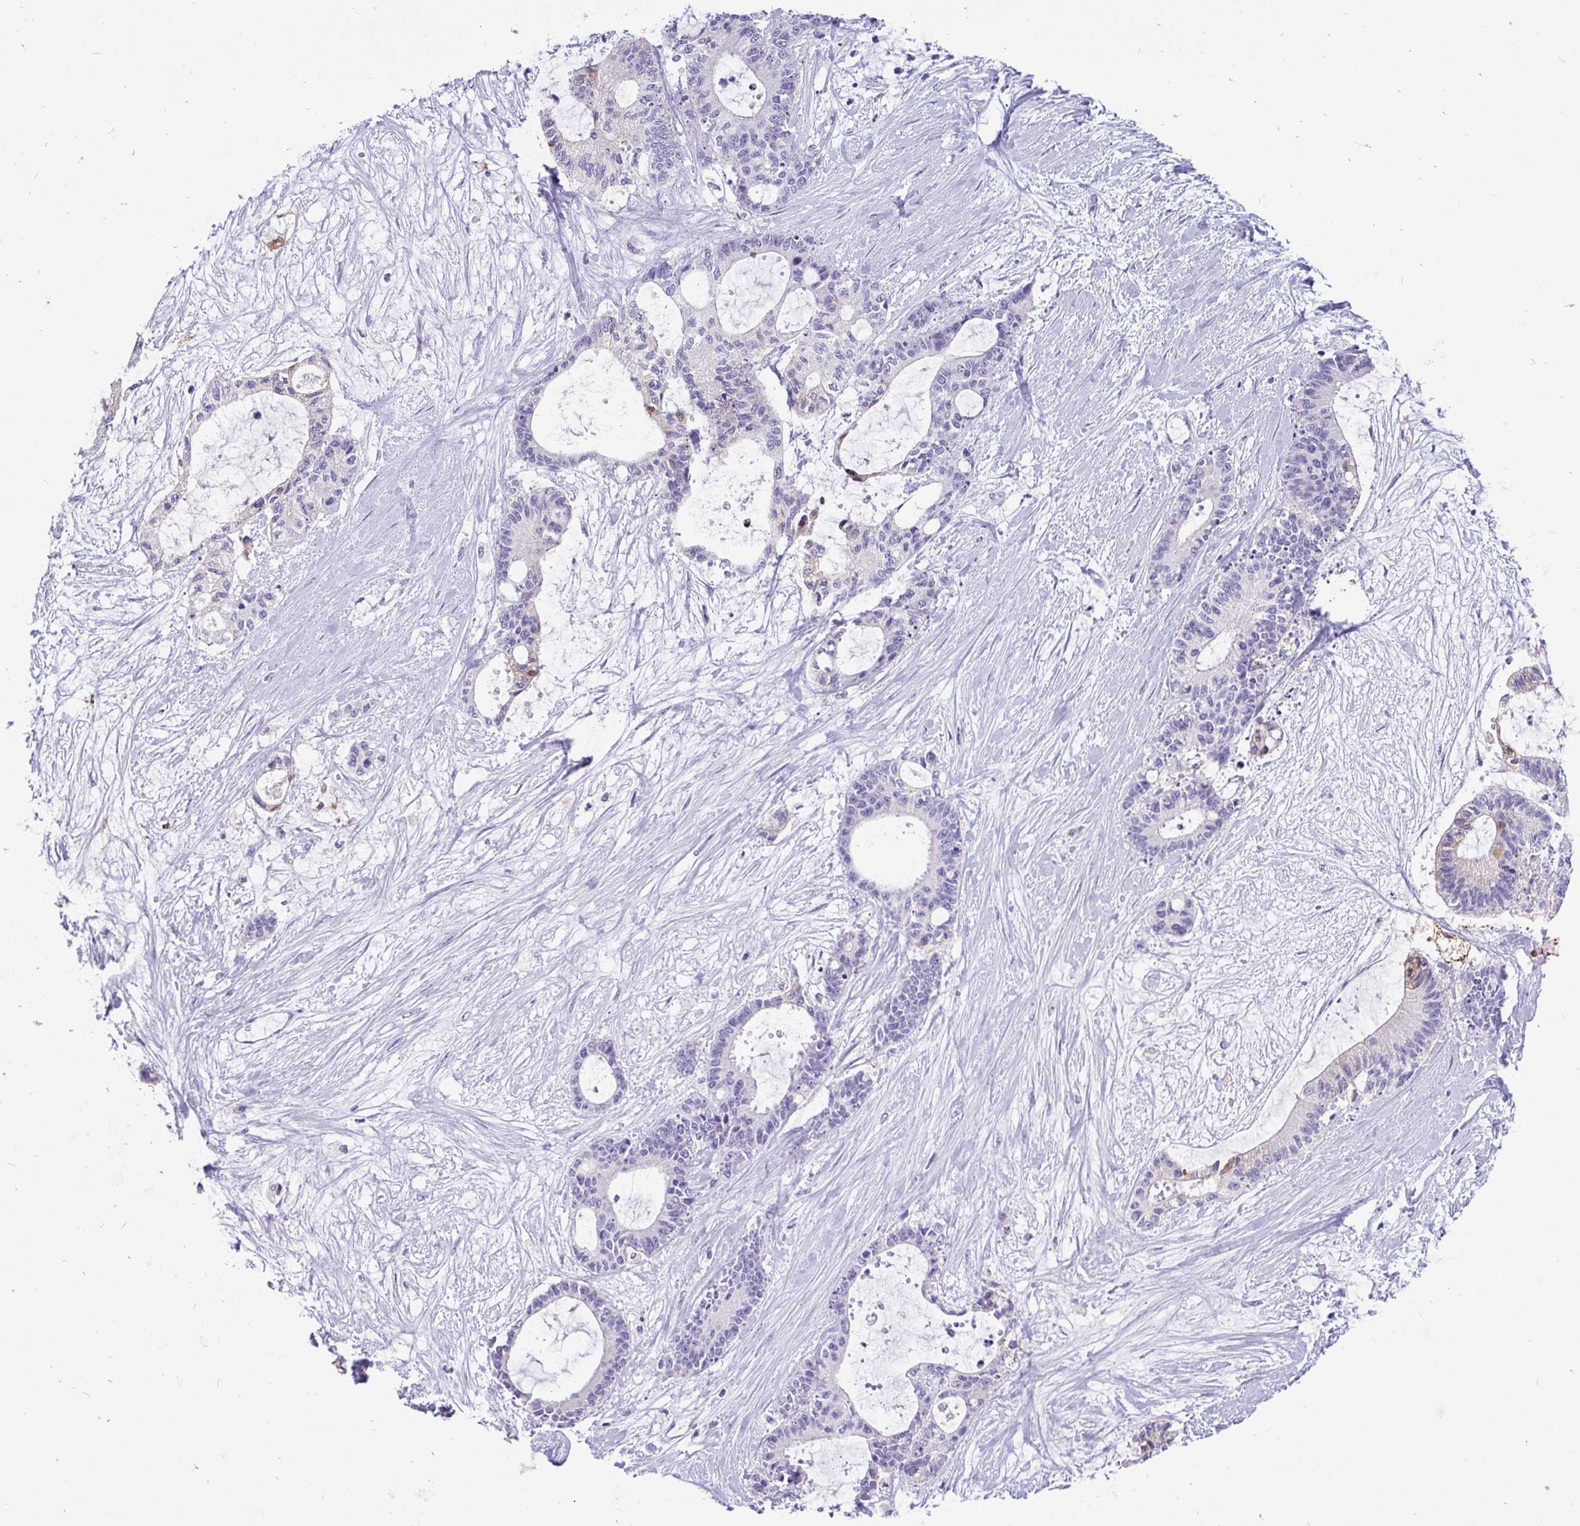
{"staining": {"intensity": "negative", "quantity": "none", "location": "none"}, "tissue": "liver cancer", "cell_type": "Tumor cells", "image_type": "cancer", "snomed": [{"axis": "morphology", "description": "Normal tissue, NOS"}, {"axis": "morphology", "description": "Cholangiocarcinoma"}, {"axis": "topography", "description": "Liver"}, {"axis": "topography", "description": "Peripheral nerve tissue"}], "caption": "Liver cancer was stained to show a protein in brown. There is no significant positivity in tumor cells.", "gene": "INTS5", "patient": {"sex": "female", "age": 73}}